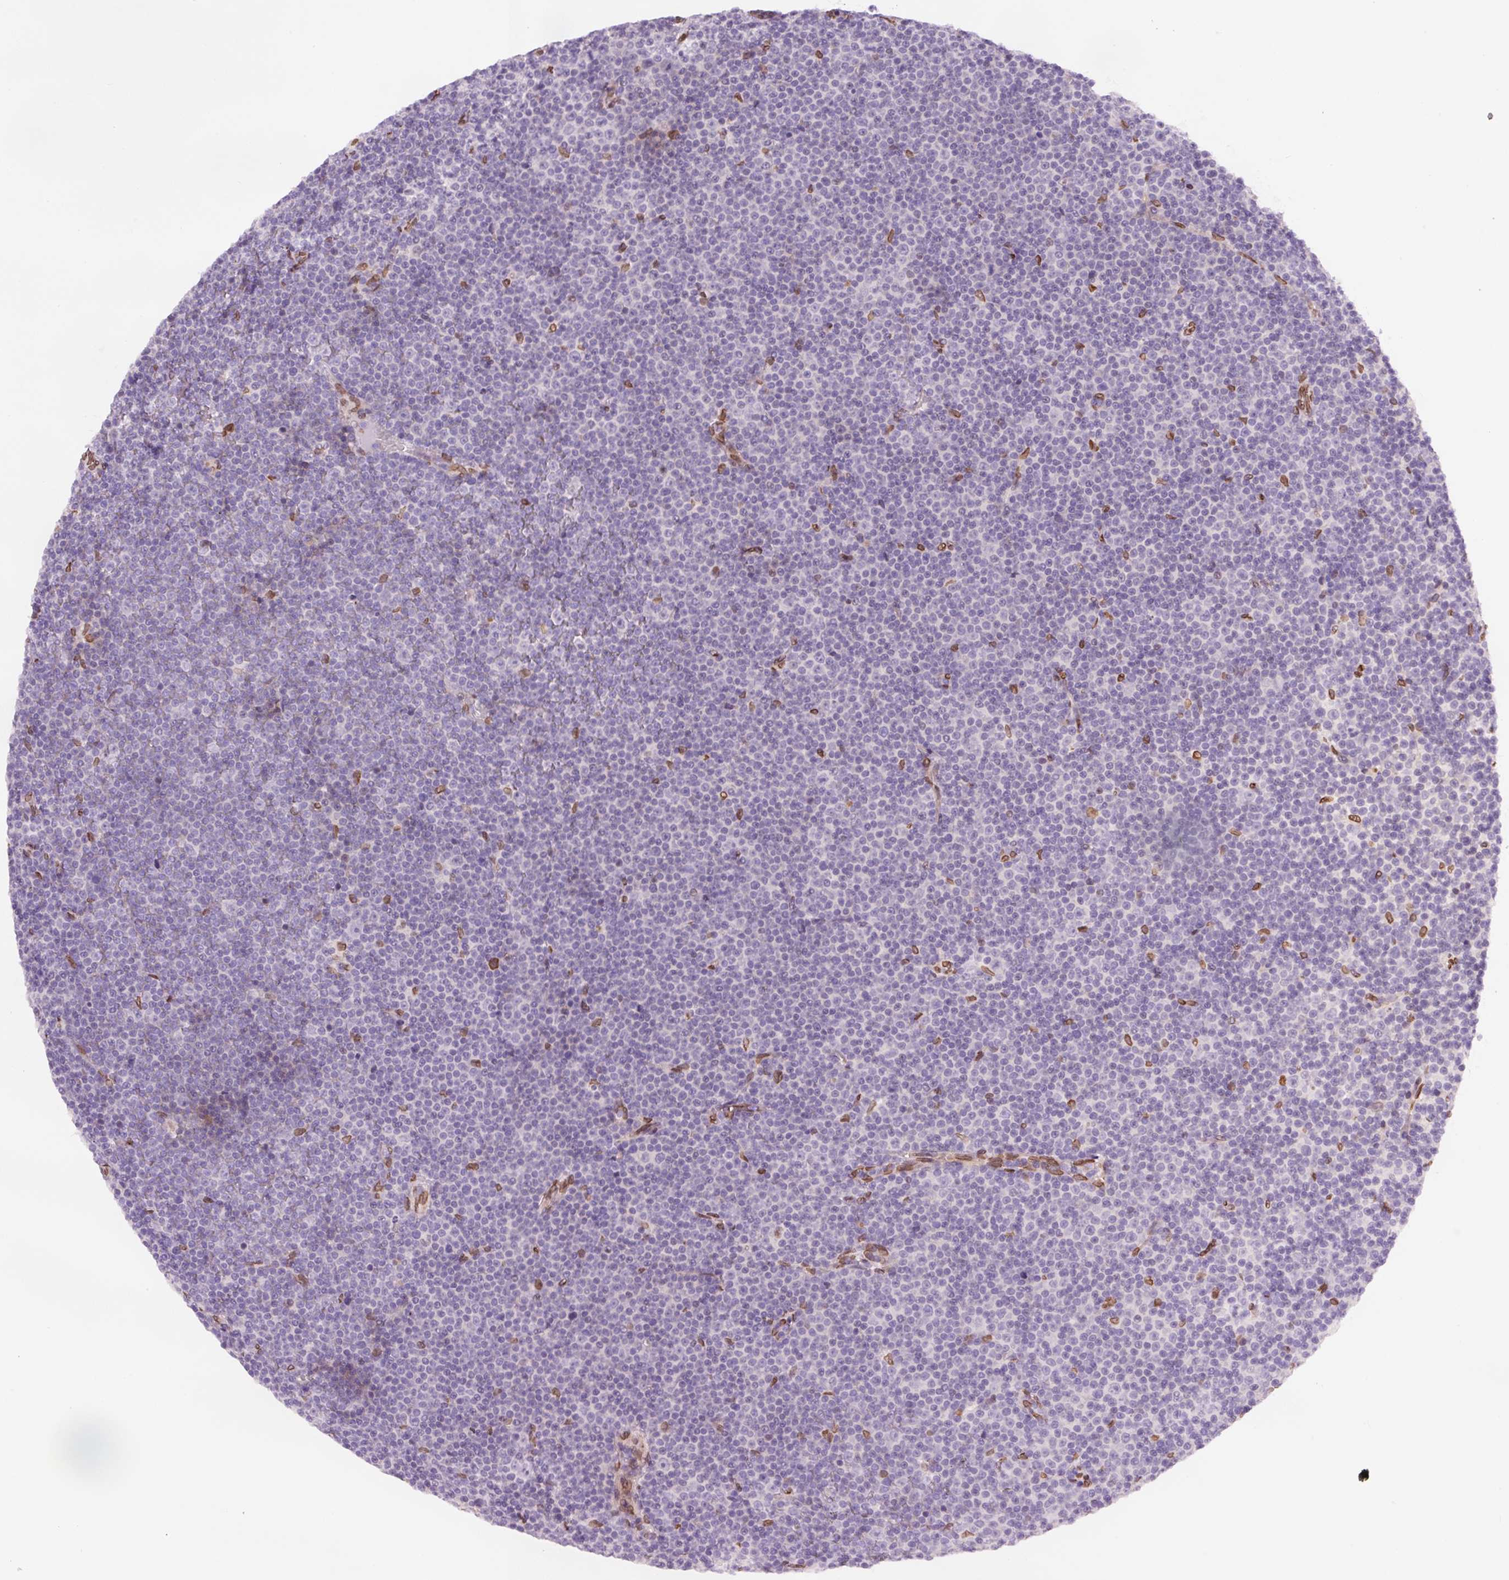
{"staining": {"intensity": "negative", "quantity": "none", "location": "none"}, "tissue": "lymphoma", "cell_type": "Tumor cells", "image_type": "cancer", "snomed": [{"axis": "morphology", "description": "Malignant lymphoma, non-Hodgkin's type, Low grade"}, {"axis": "topography", "description": "Lymph node"}], "caption": "Immunohistochemistry (IHC) histopathology image of neoplastic tissue: human malignant lymphoma, non-Hodgkin's type (low-grade) stained with DAB (3,3'-diaminobenzidine) shows no significant protein positivity in tumor cells.", "gene": "ZNF224", "patient": {"sex": "female", "age": 67}}